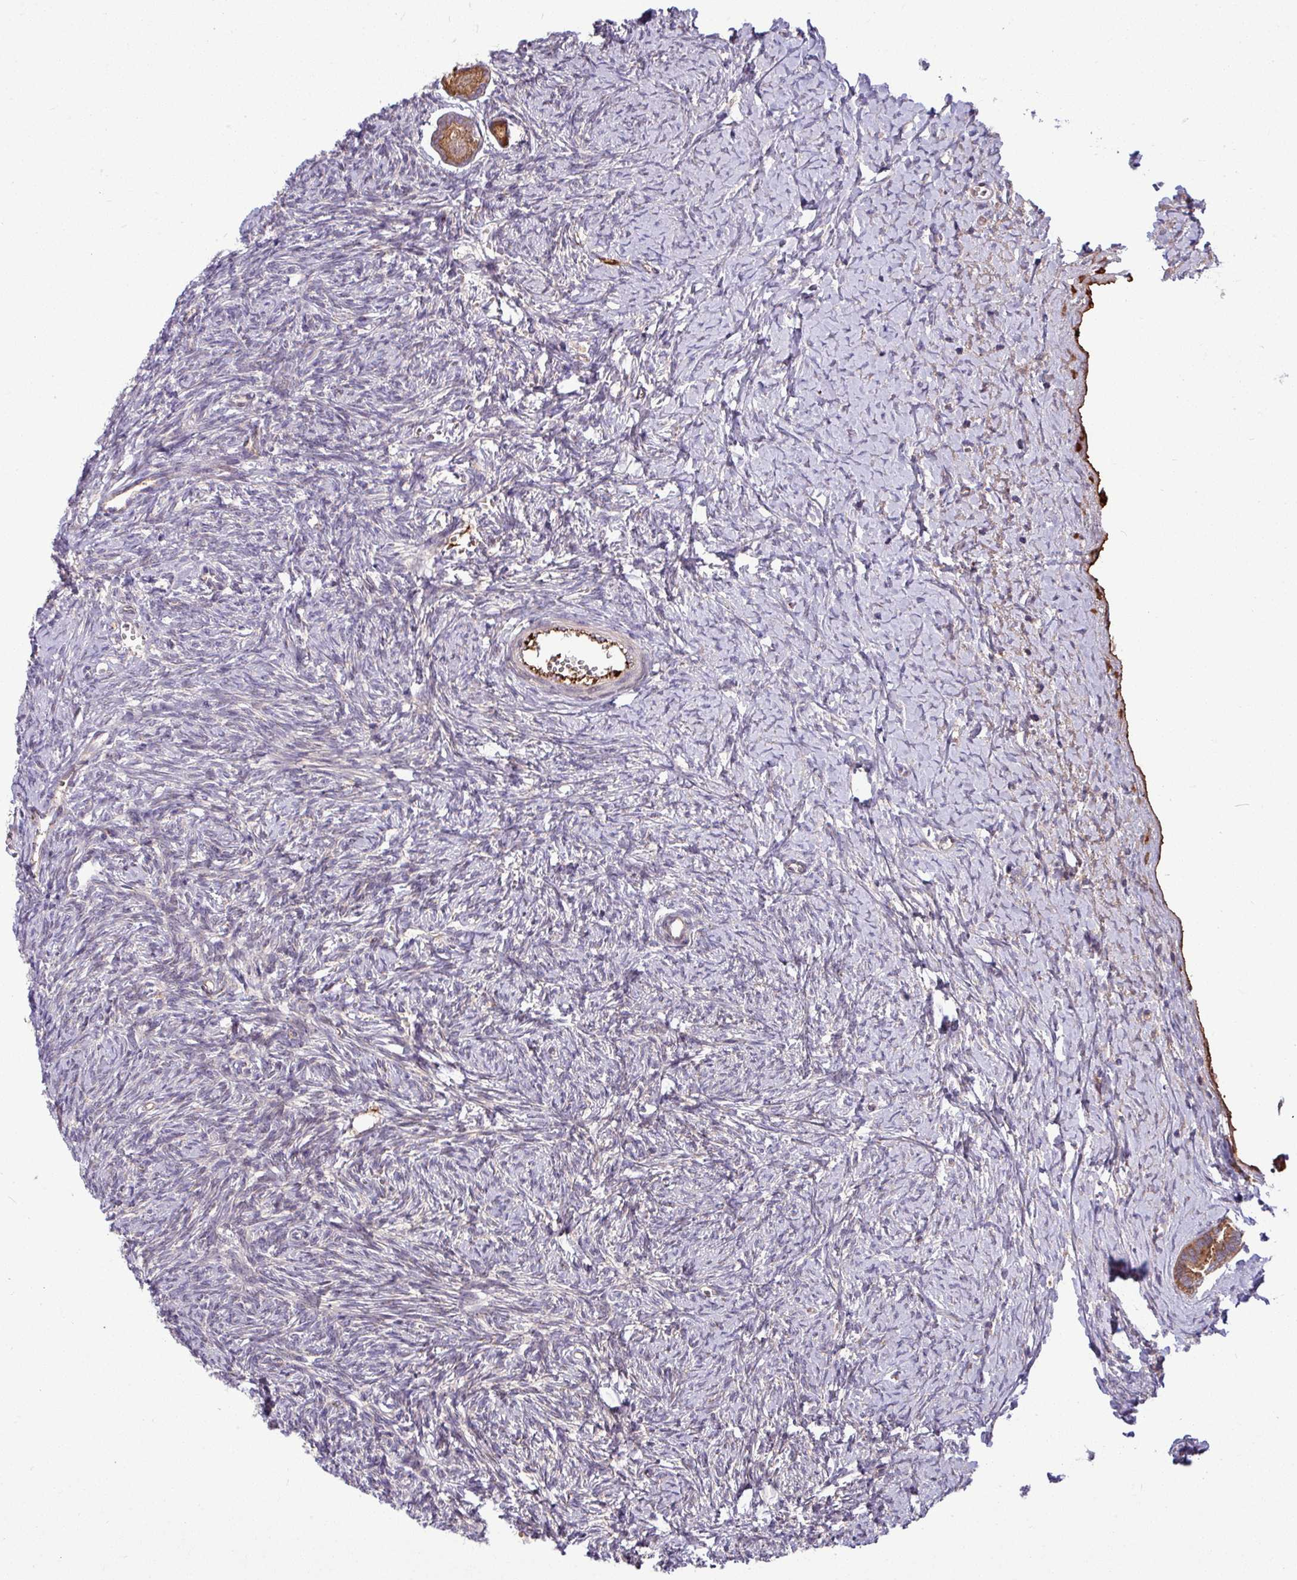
{"staining": {"intensity": "moderate", "quantity": ">75%", "location": "cytoplasmic/membranous"}, "tissue": "ovary", "cell_type": "Follicle cells", "image_type": "normal", "snomed": [{"axis": "morphology", "description": "Normal tissue, NOS"}, {"axis": "topography", "description": "Ovary"}], "caption": "Moderate cytoplasmic/membranous protein expression is present in about >75% of follicle cells in ovary. The protein of interest is shown in brown color, while the nuclei are stained blue.", "gene": "LSM12", "patient": {"sex": "female", "age": 39}}